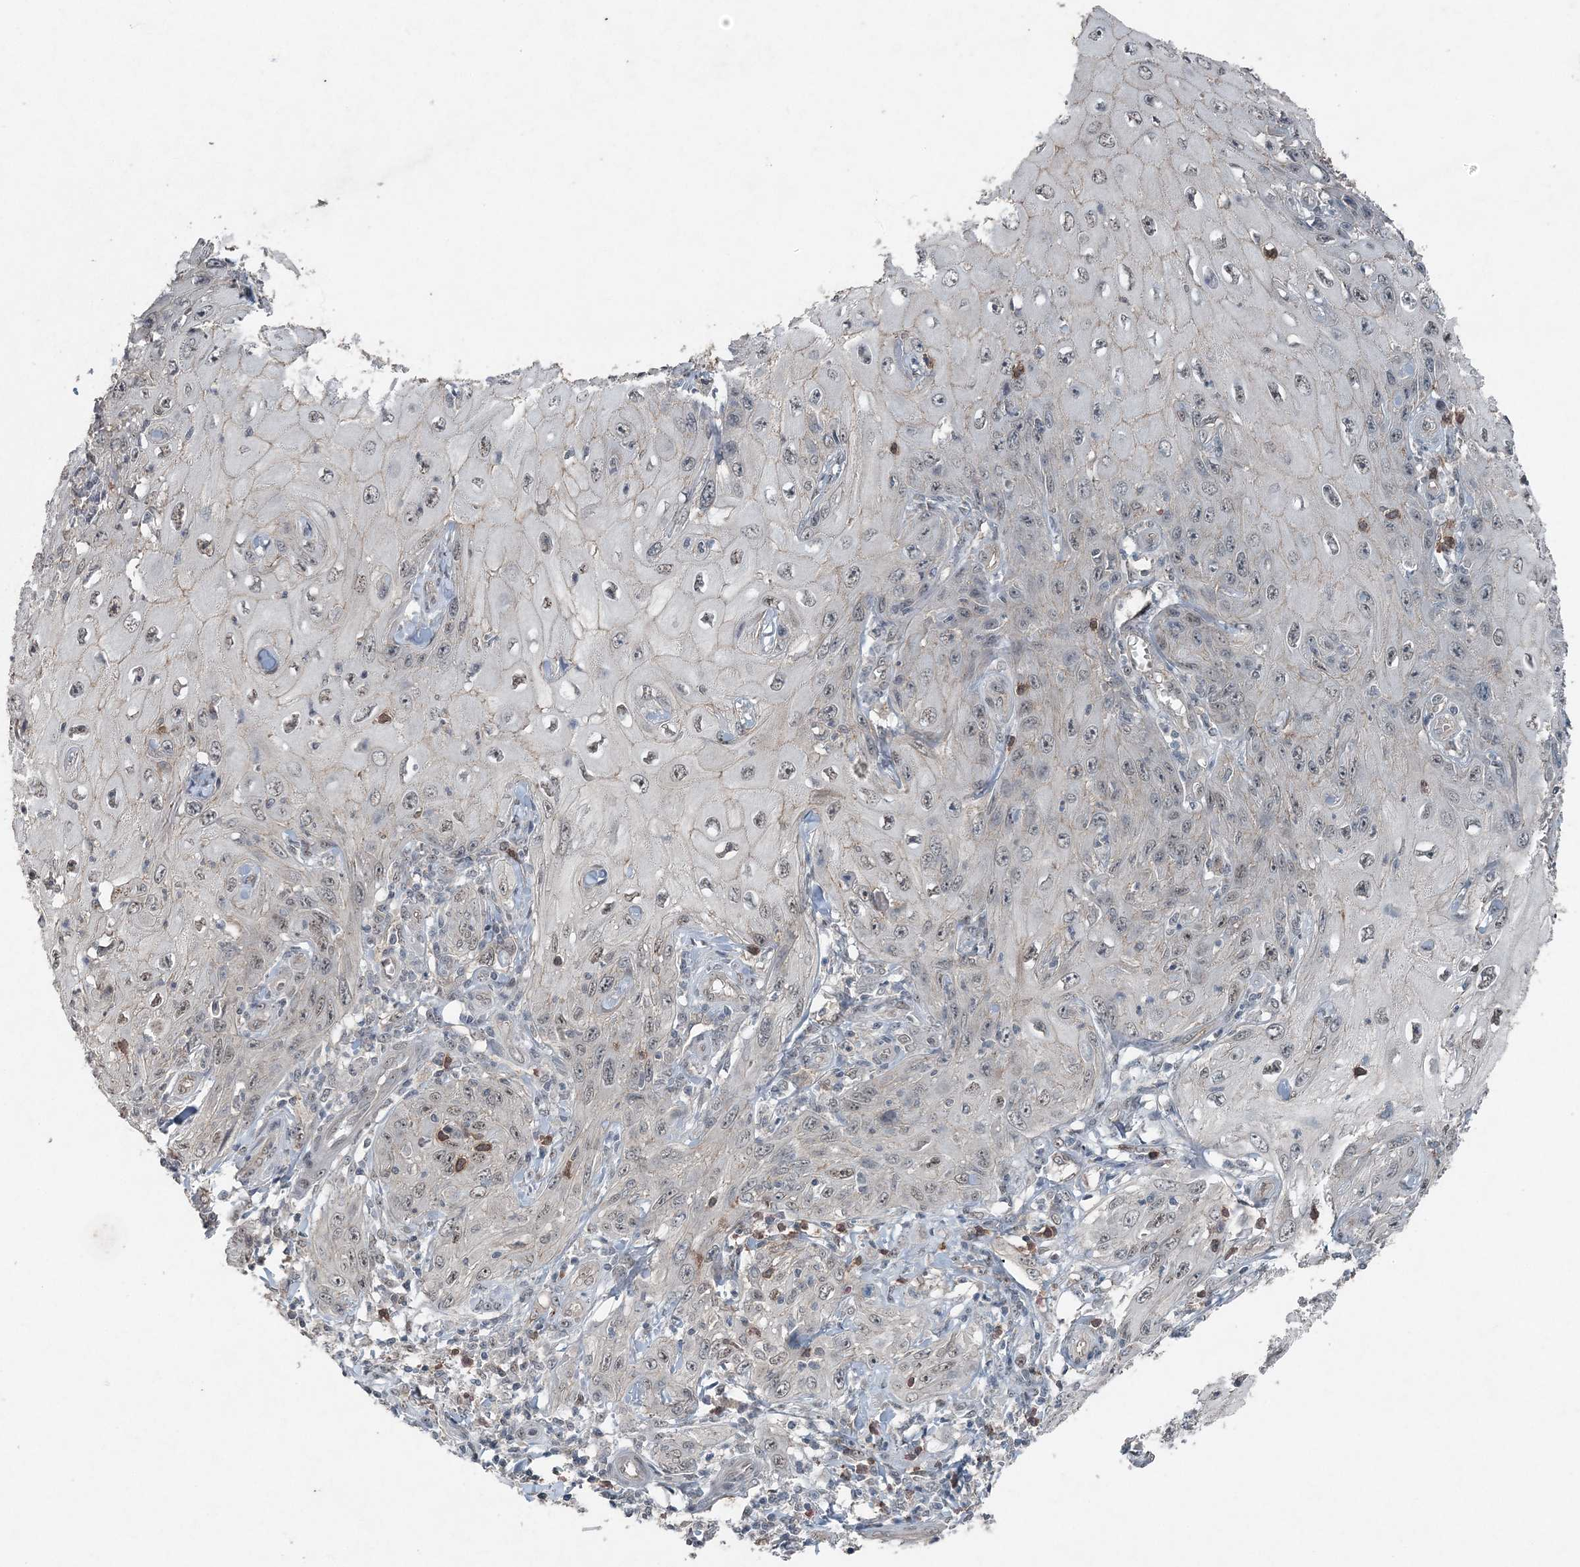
{"staining": {"intensity": "moderate", "quantity": "<25%", "location": "cytoplasmic/membranous"}, "tissue": "skin cancer", "cell_type": "Tumor cells", "image_type": "cancer", "snomed": [{"axis": "morphology", "description": "Squamous cell carcinoma, NOS"}, {"axis": "topography", "description": "Skin"}], "caption": "Squamous cell carcinoma (skin) stained with immunohistochemistry (IHC) reveals moderate cytoplasmic/membranous staining in about <25% of tumor cells.", "gene": "VSIG2", "patient": {"sex": "female", "age": 73}}